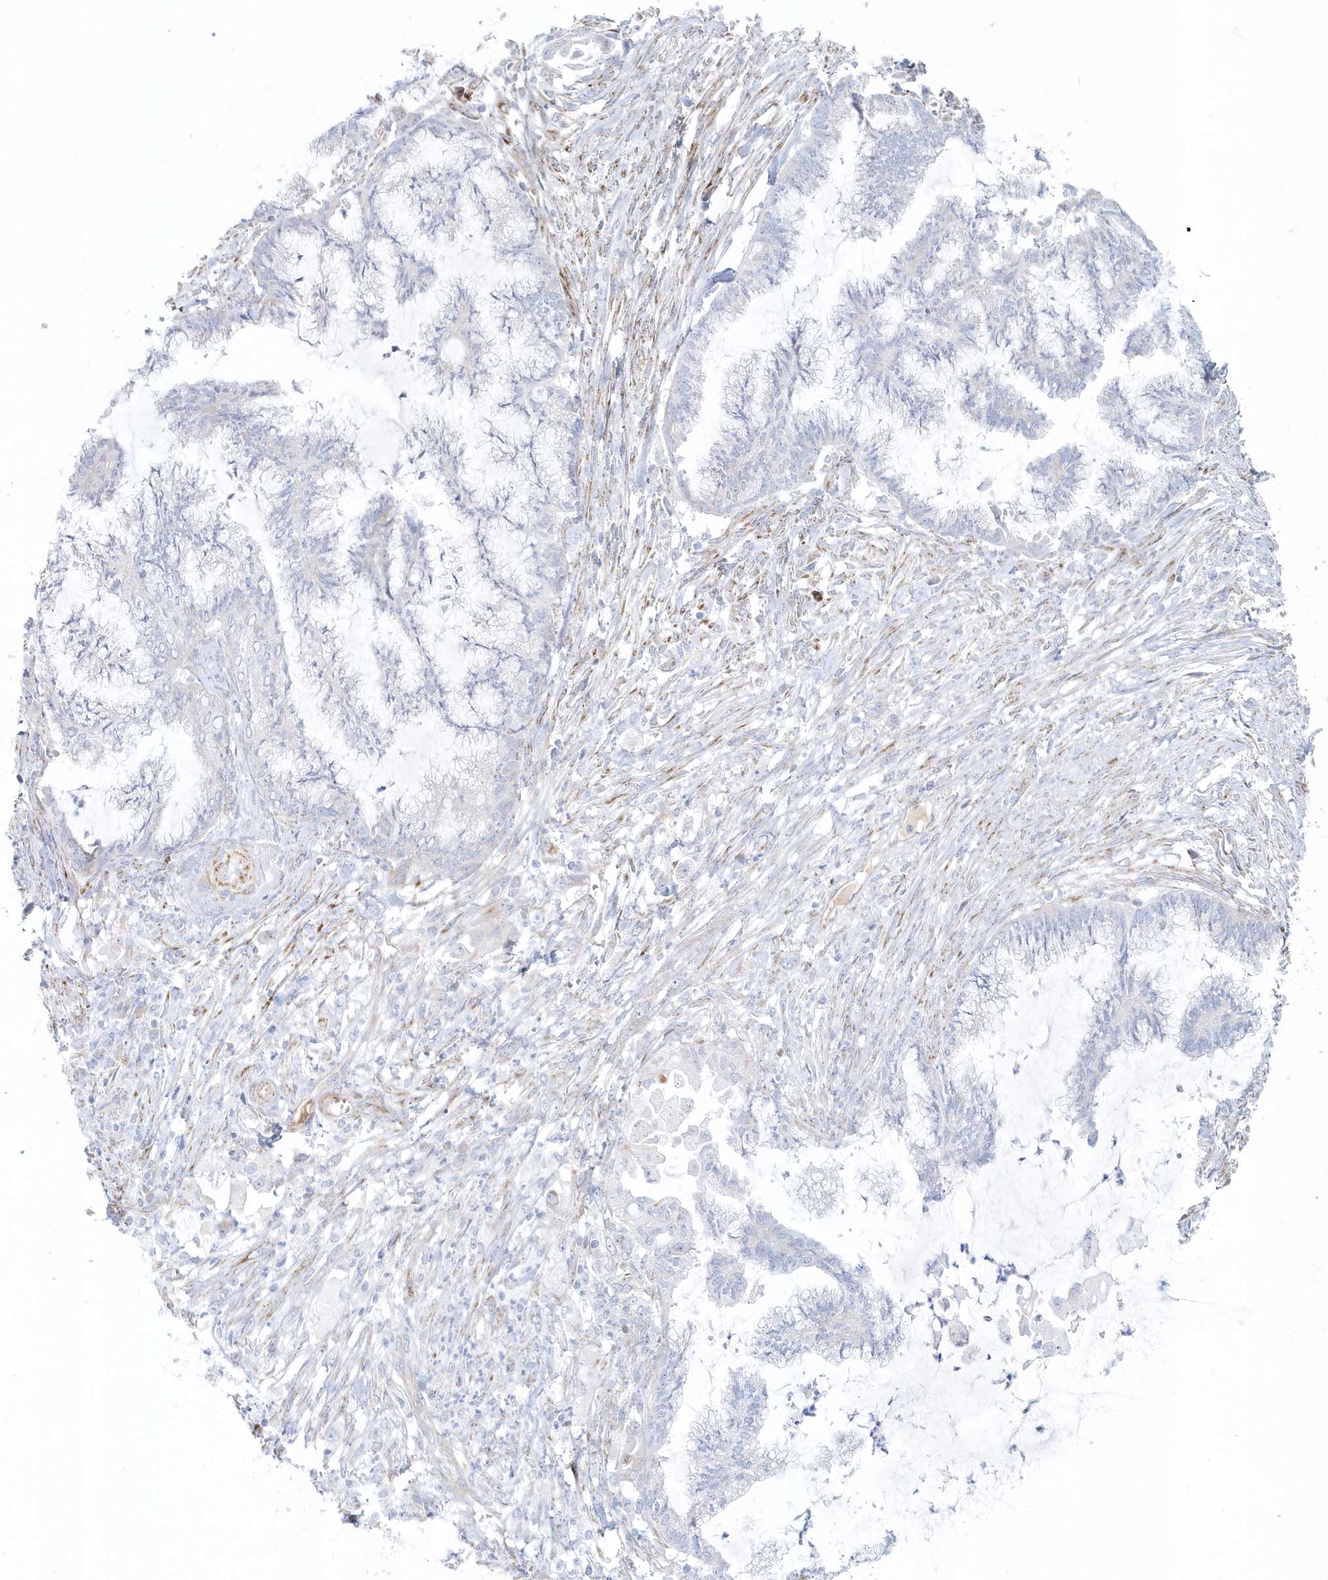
{"staining": {"intensity": "negative", "quantity": "none", "location": "none"}, "tissue": "endometrial cancer", "cell_type": "Tumor cells", "image_type": "cancer", "snomed": [{"axis": "morphology", "description": "Adenocarcinoma, NOS"}, {"axis": "topography", "description": "Endometrium"}], "caption": "The histopathology image displays no significant staining in tumor cells of endometrial cancer (adenocarcinoma).", "gene": "GPR152", "patient": {"sex": "female", "age": 86}}